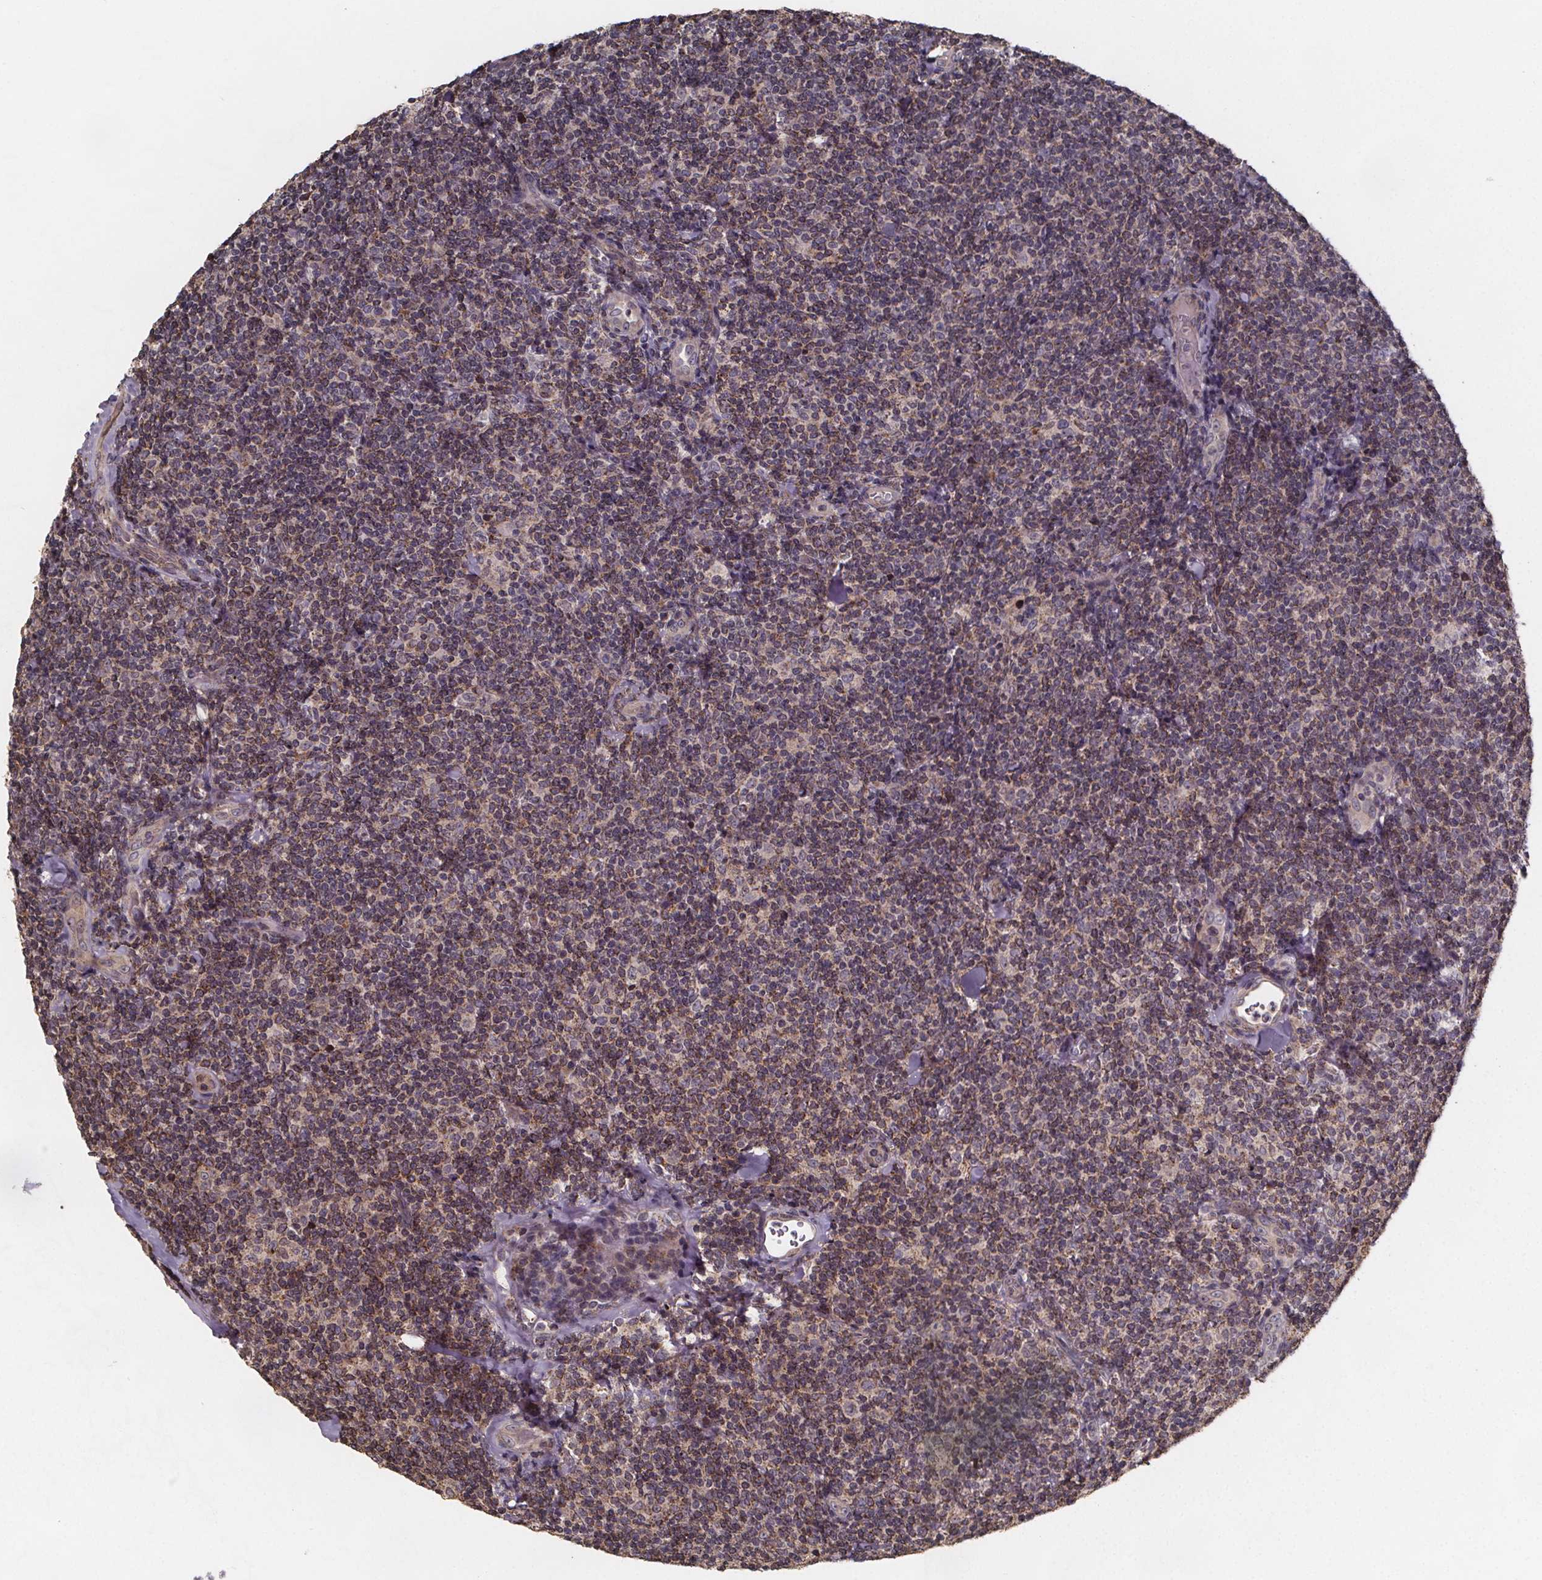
{"staining": {"intensity": "moderate", "quantity": "<25%", "location": "cytoplasmic/membranous"}, "tissue": "lymphoma", "cell_type": "Tumor cells", "image_type": "cancer", "snomed": [{"axis": "morphology", "description": "Malignant lymphoma, non-Hodgkin's type, Low grade"}, {"axis": "topography", "description": "Lymph node"}], "caption": "Immunohistochemical staining of human lymphoma displays low levels of moderate cytoplasmic/membranous staining in about <25% of tumor cells.", "gene": "ZNF879", "patient": {"sex": "female", "age": 56}}